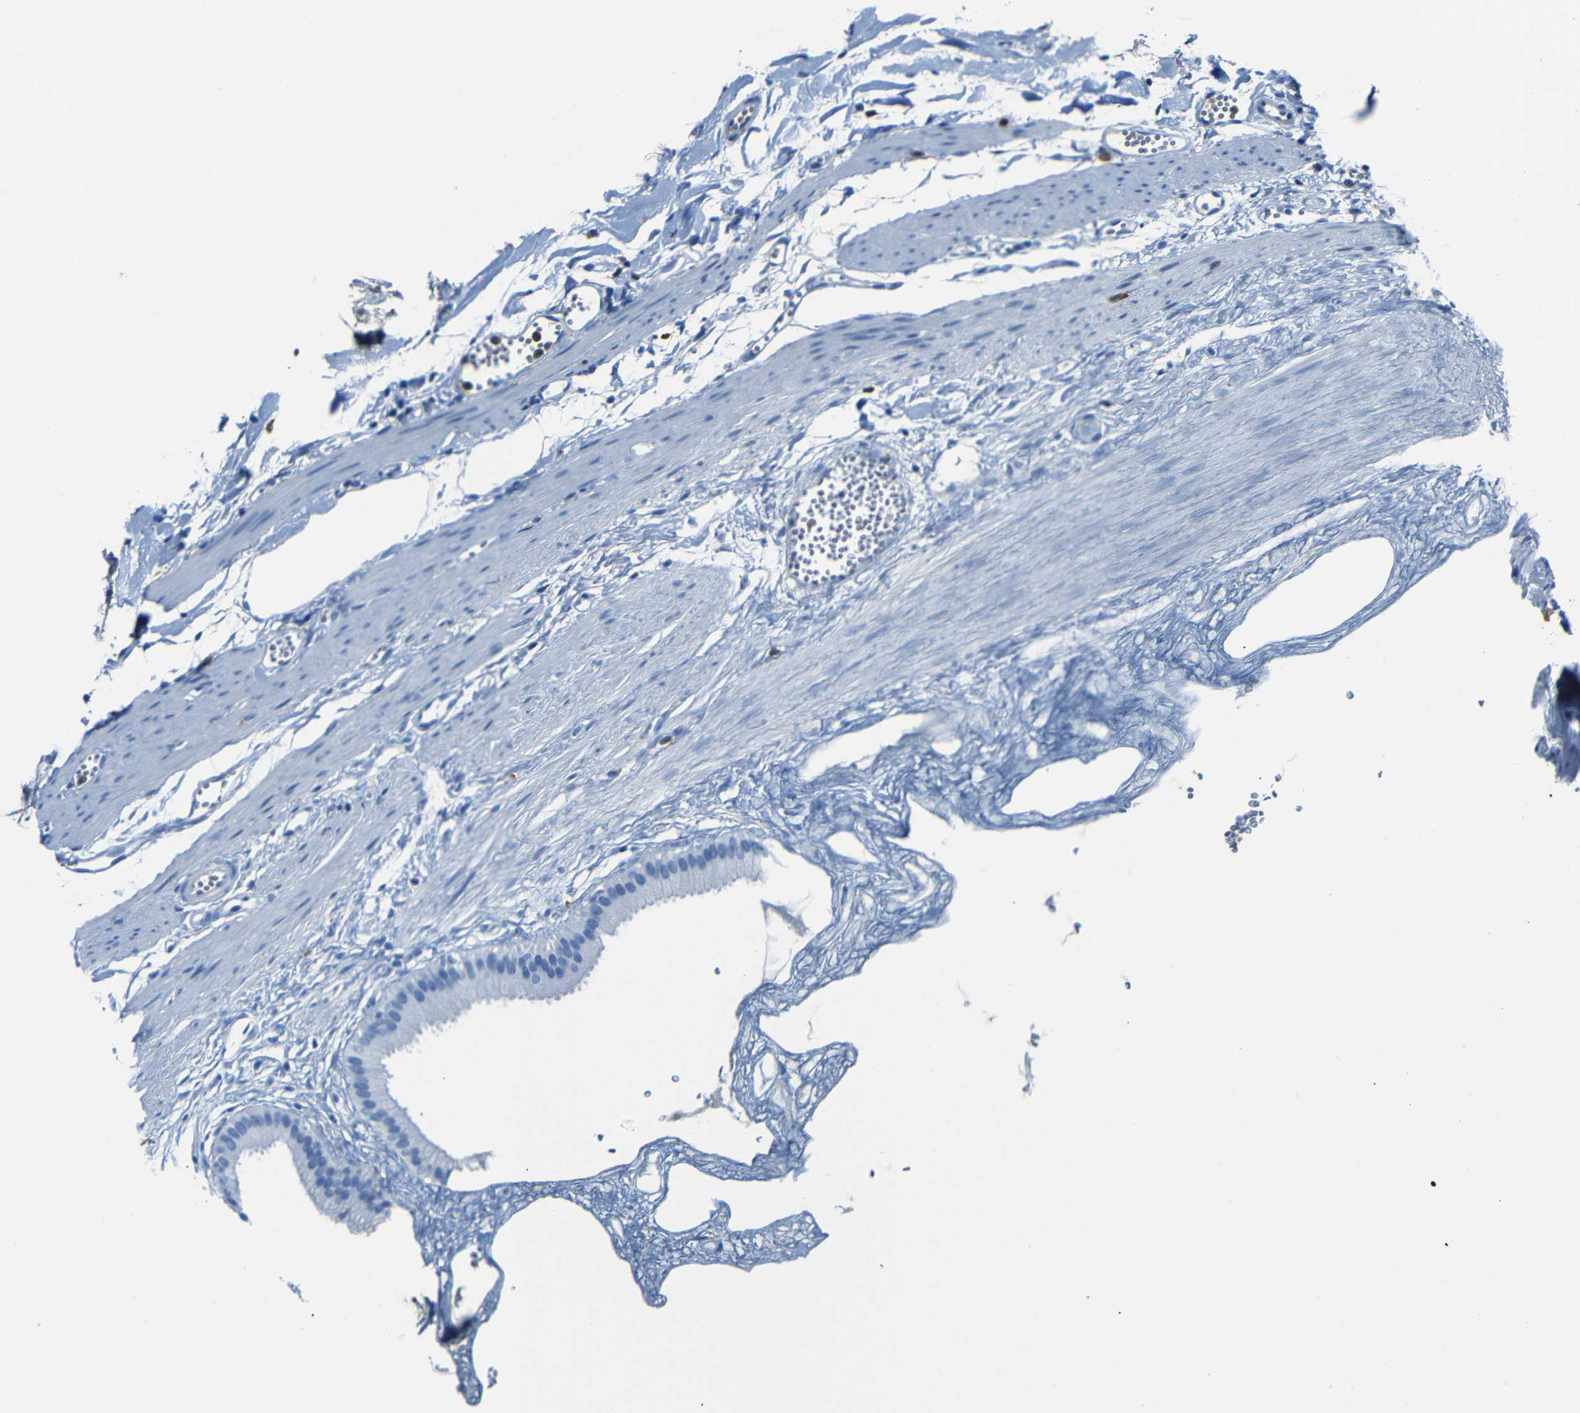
{"staining": {"intensity": "negative", "quantity": "none", "location": "none"}, "tissue": "gallbladder", "cell_type": "Glandular cells", "image_type": "normal", "snomed": [{"axis": "morphology", "description": "Normal tissue, NOS"}, {"axis": "topography", "description": "Gallbladder"}], "caption": "Glandular cells show no significant protein staining in benign gallbladder. The staining is performed using DAB (3,3'-diaminobenzidine) brown chromogen with nuclei counter-stained in using hematoxylin.", "gene": "SERPINA1", "patient": {"sex": "female", "age": 64}}